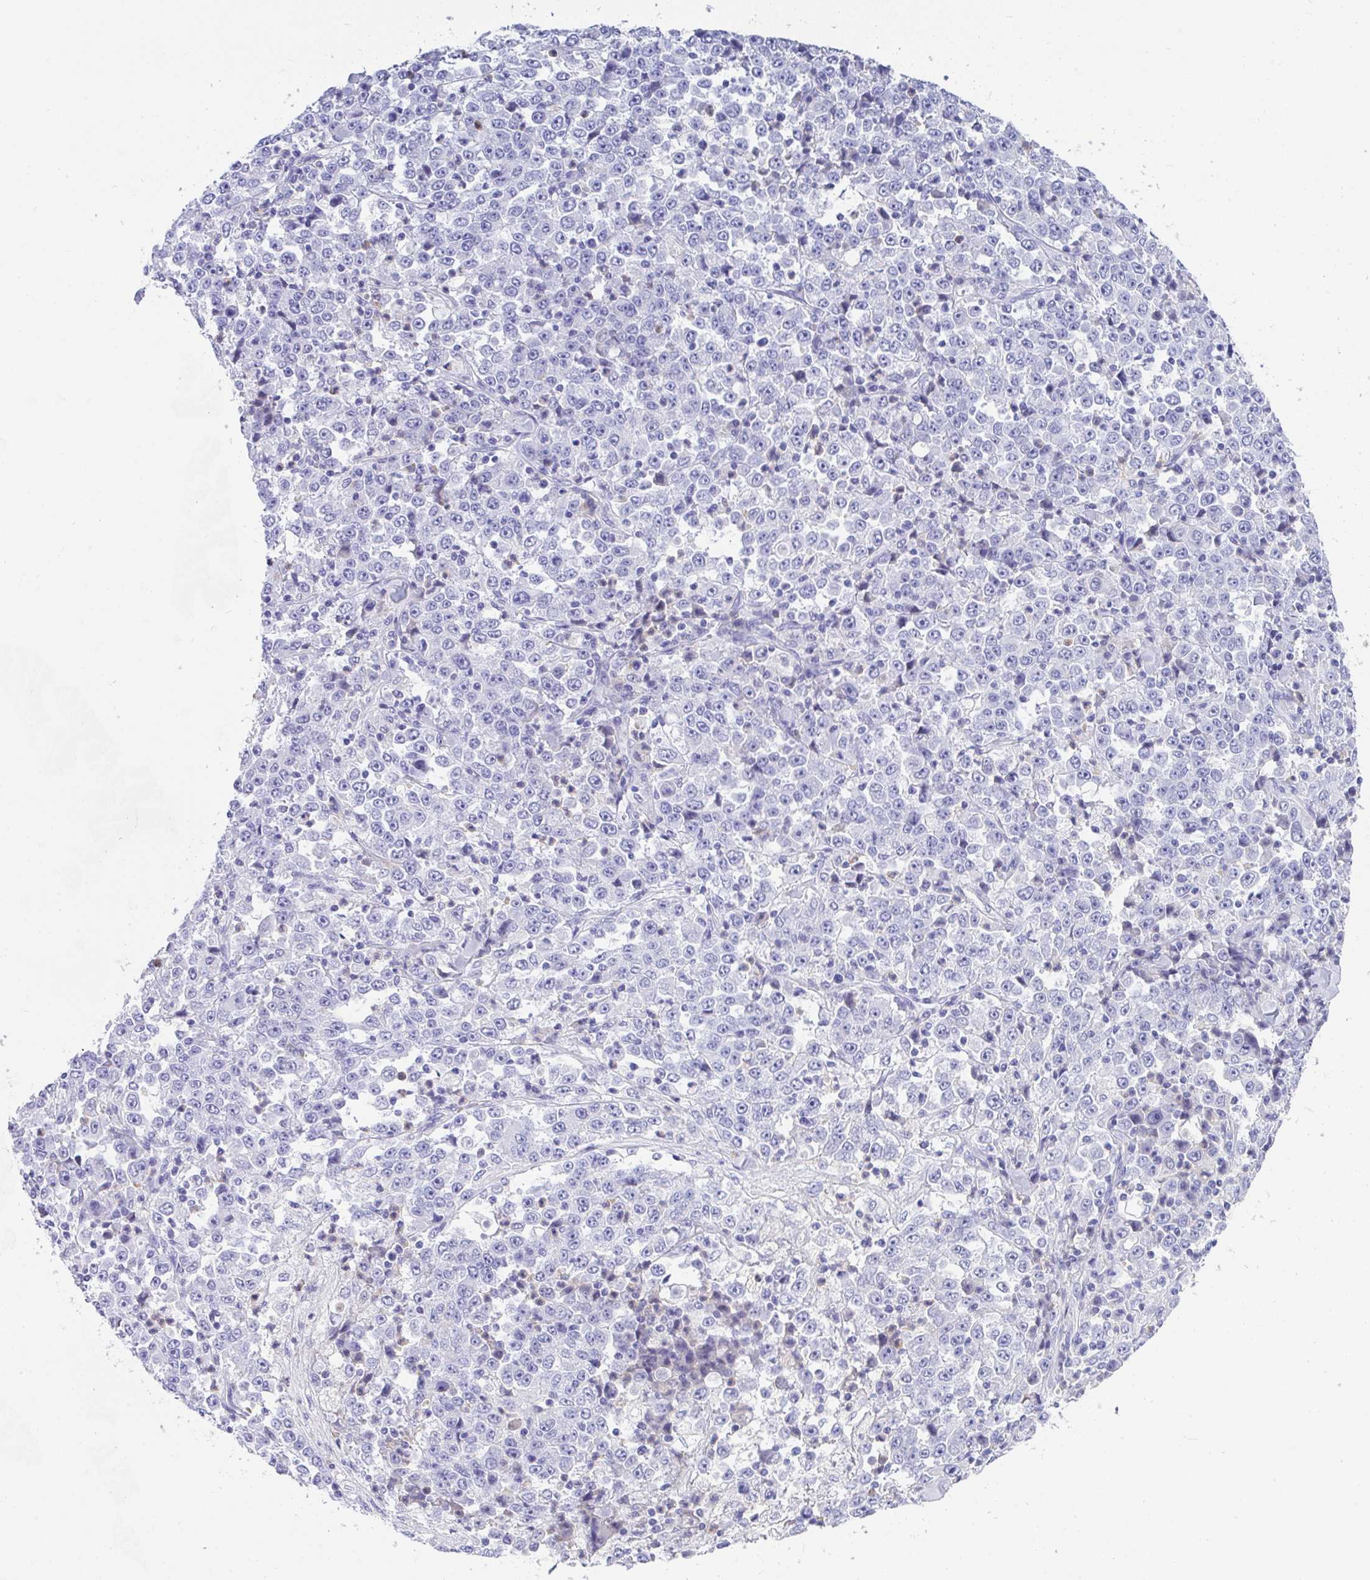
{"staining": {"intensity": "negative", "quantity": "none", "location": "none"}, "tissue": "stomach cancer", "cell_type": "Tumor cells", "image_type": "cancer", "snomed": [{"axis": "morphology", "description": "Normal tissue, NOS"}, {"axis": "morphology", "description": "Adenocarcinoma, NOS"}, {"axis": "topography", "description": "Stomach, upper"}, {"axis": "topography", "description": "Stomach"}], "caption": "High magnification brightfield microscopy of stomach cancer (adenocarcinoma) stained with DAB (brown) and counterstained with hematoxylin (blue): tumor cells show no significant positivity.", "gene": "COA5", "patient": {"sex": "male", "age": 59}}